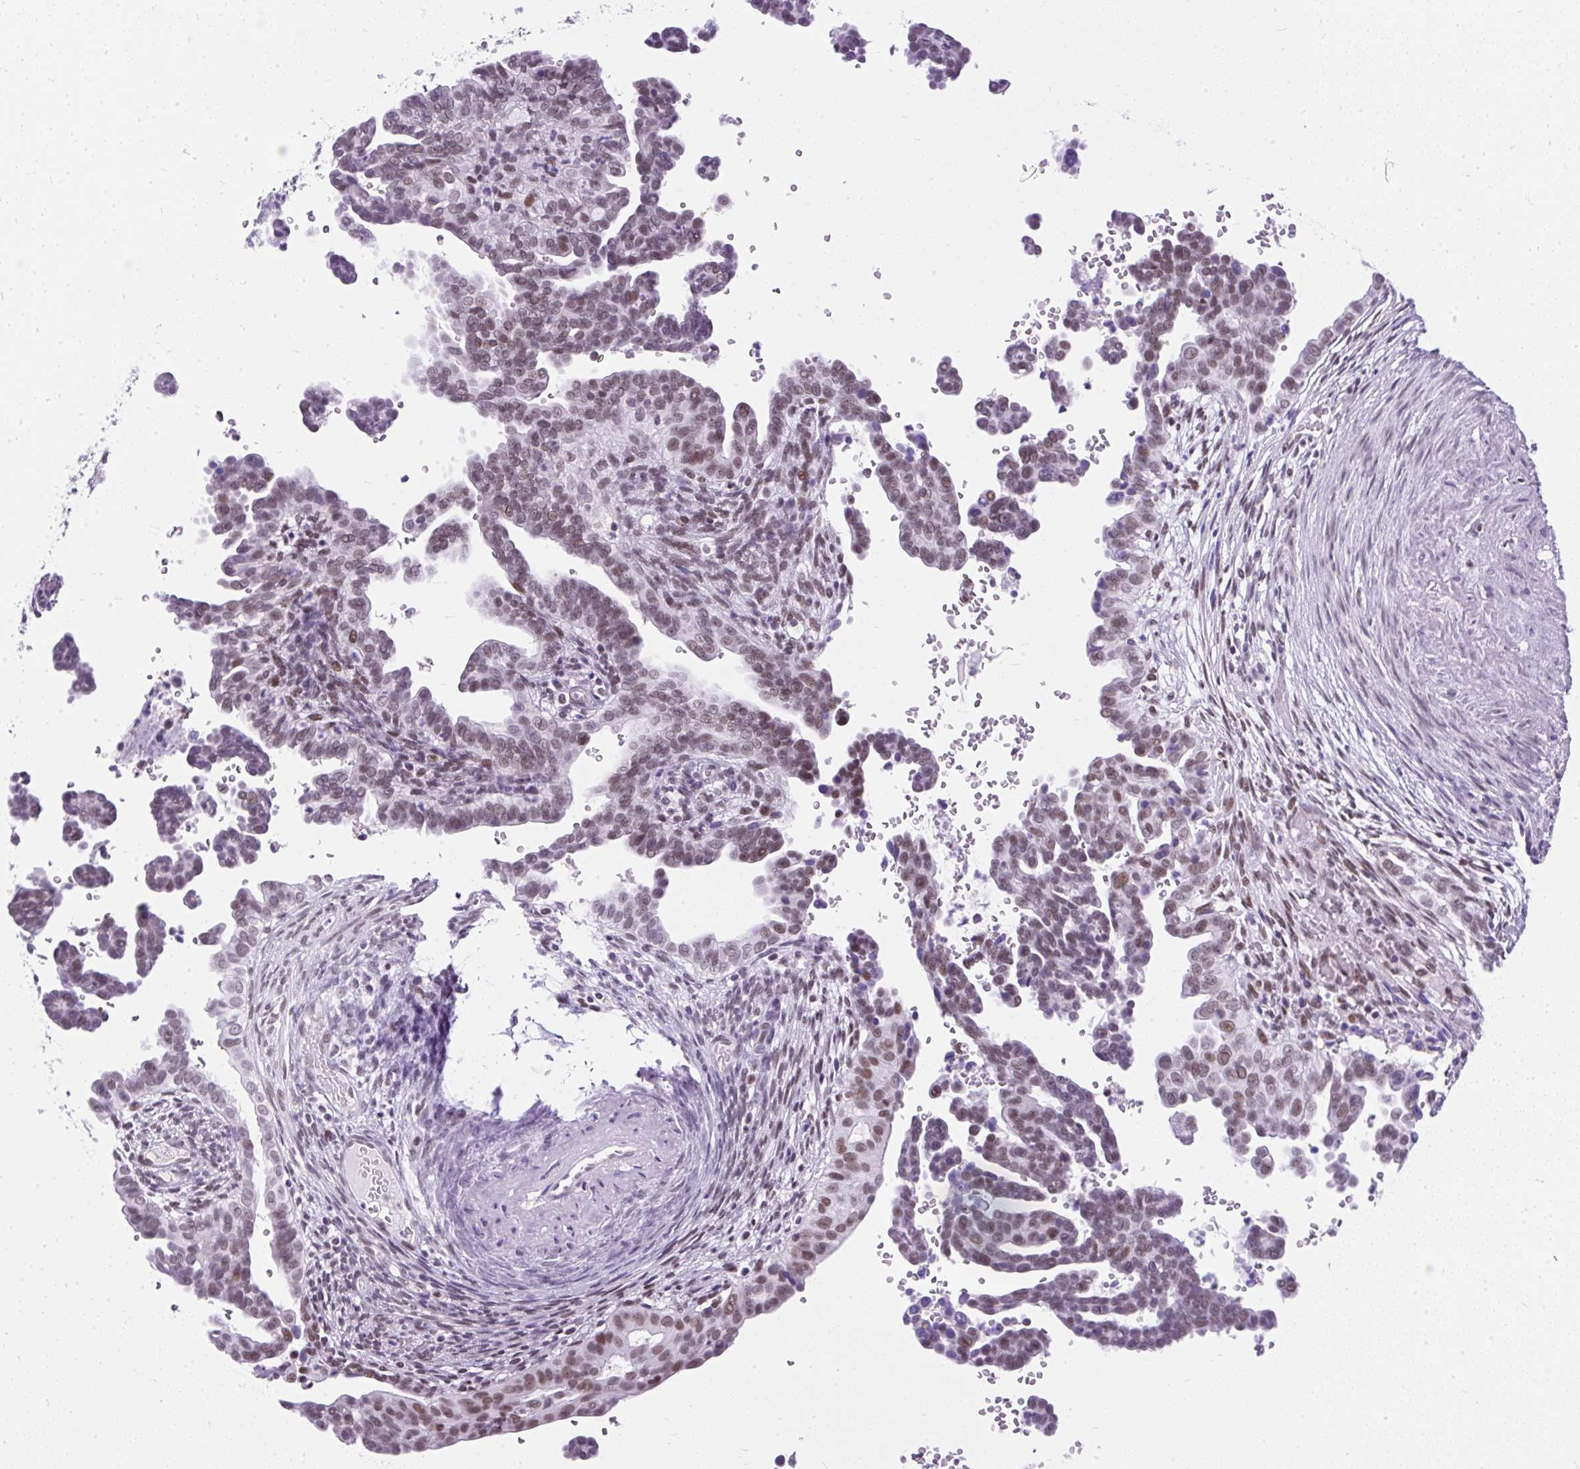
{"staining": {"intensity": "moderate", "quantity": "25%-75%", "location": "nuclear"}, "tissue": "cervical cancer", "cell_type": "Tumor cells", "image_type": "cancer", "snomed": [{"axis": "morphology", "description": "Adenocarcinoma, NOS"}, {"axis": "morphology", "description": "Adenocarcinoma, Low grade"}, {"axis": "topography", "description": "Cervix"}], "caption": "Tumor cells exhibit medium levels of moderate nuclear expression in about 25%-75% of cells in human cervical adenocarcinoma.", "gene": "PLCXD2", "patient": {"sex": "female", "age": 35}}